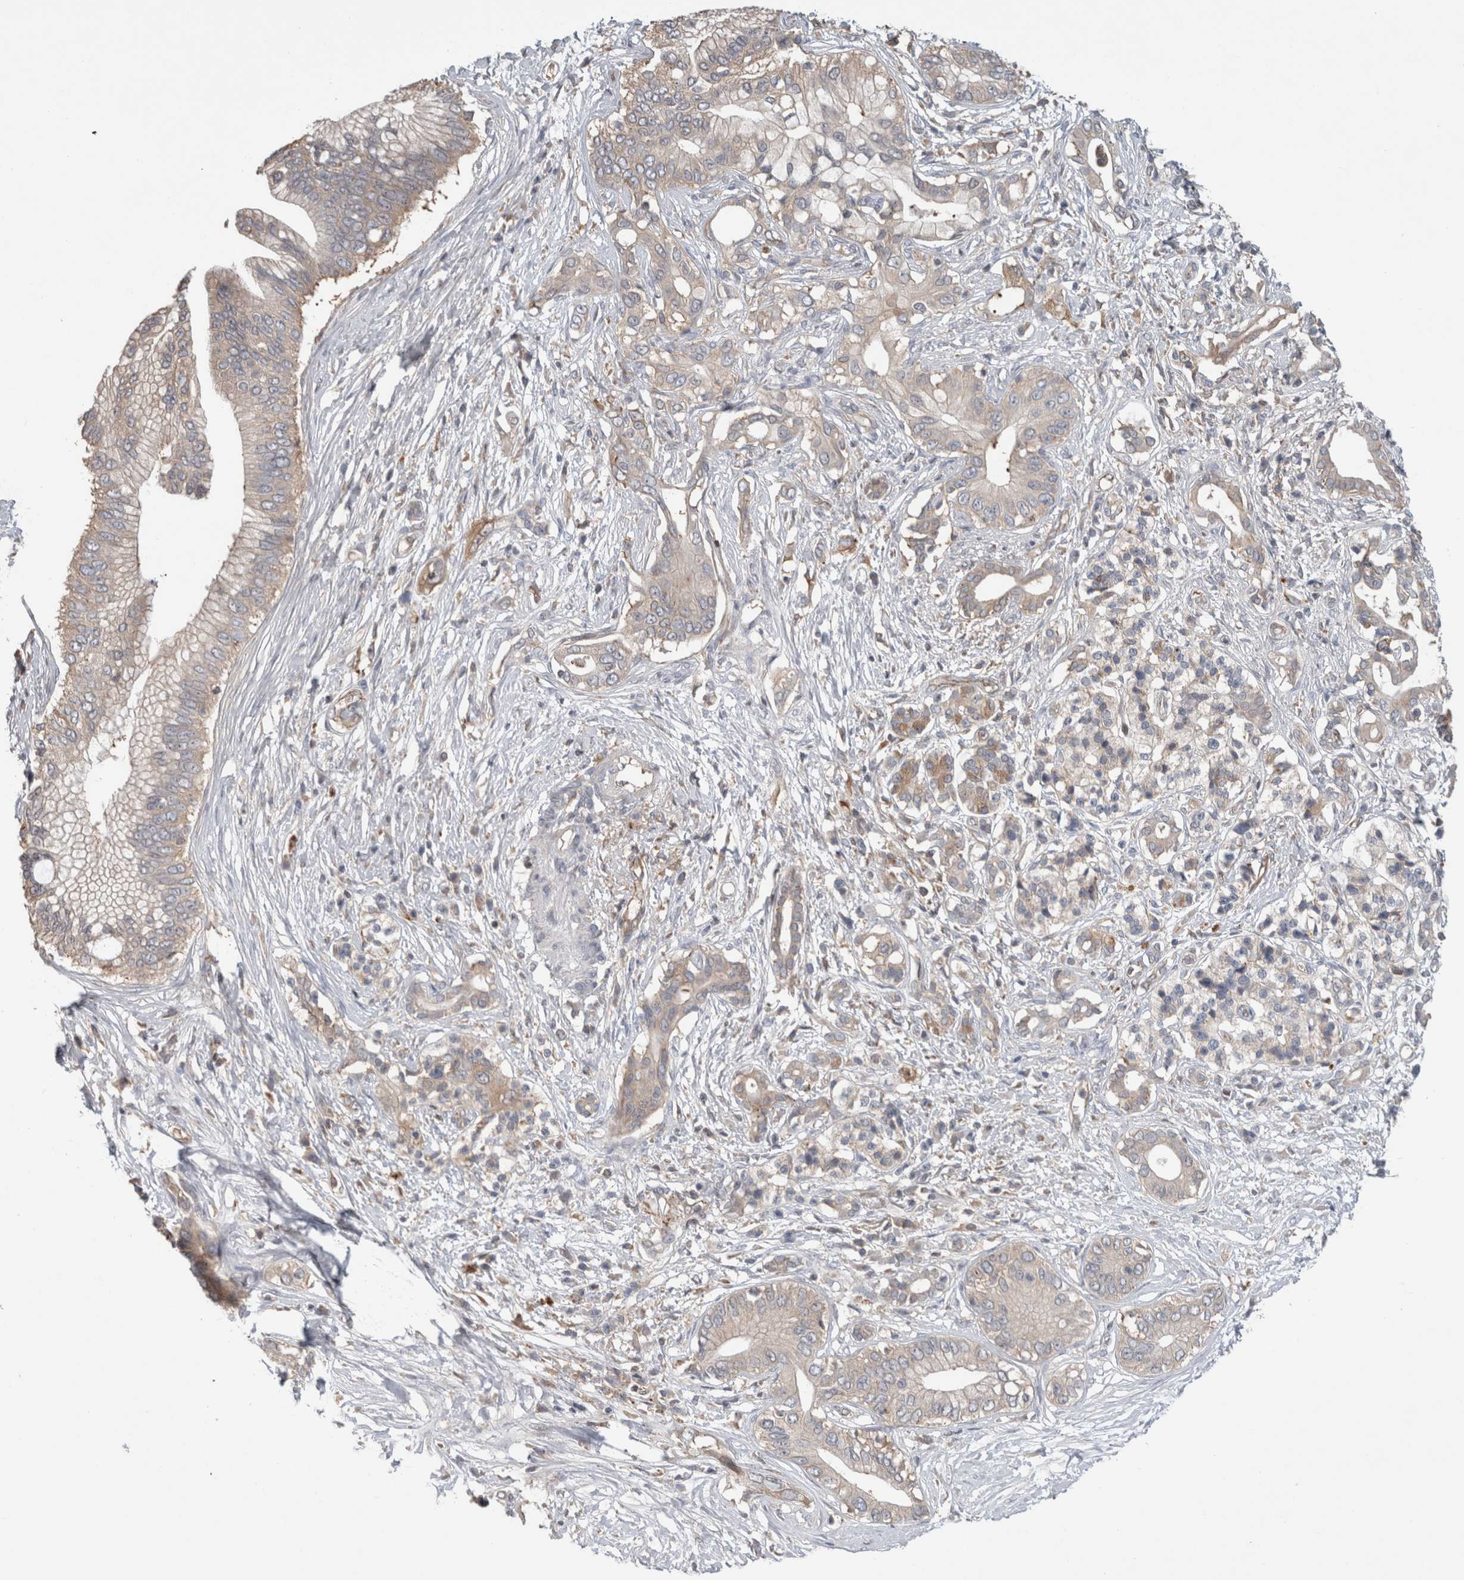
{"staining": {"intensity": "weak", "quantity": "<25%", "location": "cytoplasmic/membranous"}, "tissue": "pancreatic cancer", "cell_type": "Tumor cells", "image_type": "cancer", "snomed": [{"axis": "morphology", "description": "Normal tissue, NOS"}, {"axis": "morphology", "description": "Adenocarcinoma, NOS"}, {"axis": "topography", "description": "Pancreas"}, {"axis": "topography", "description": "Peripheral nerve tissue"}], "caption": "Tumor cells show no significant expression in pancreatic adenocarcinoma.", "gene": "TARBP1", "patient": {"sex": "male", "age": 59}}